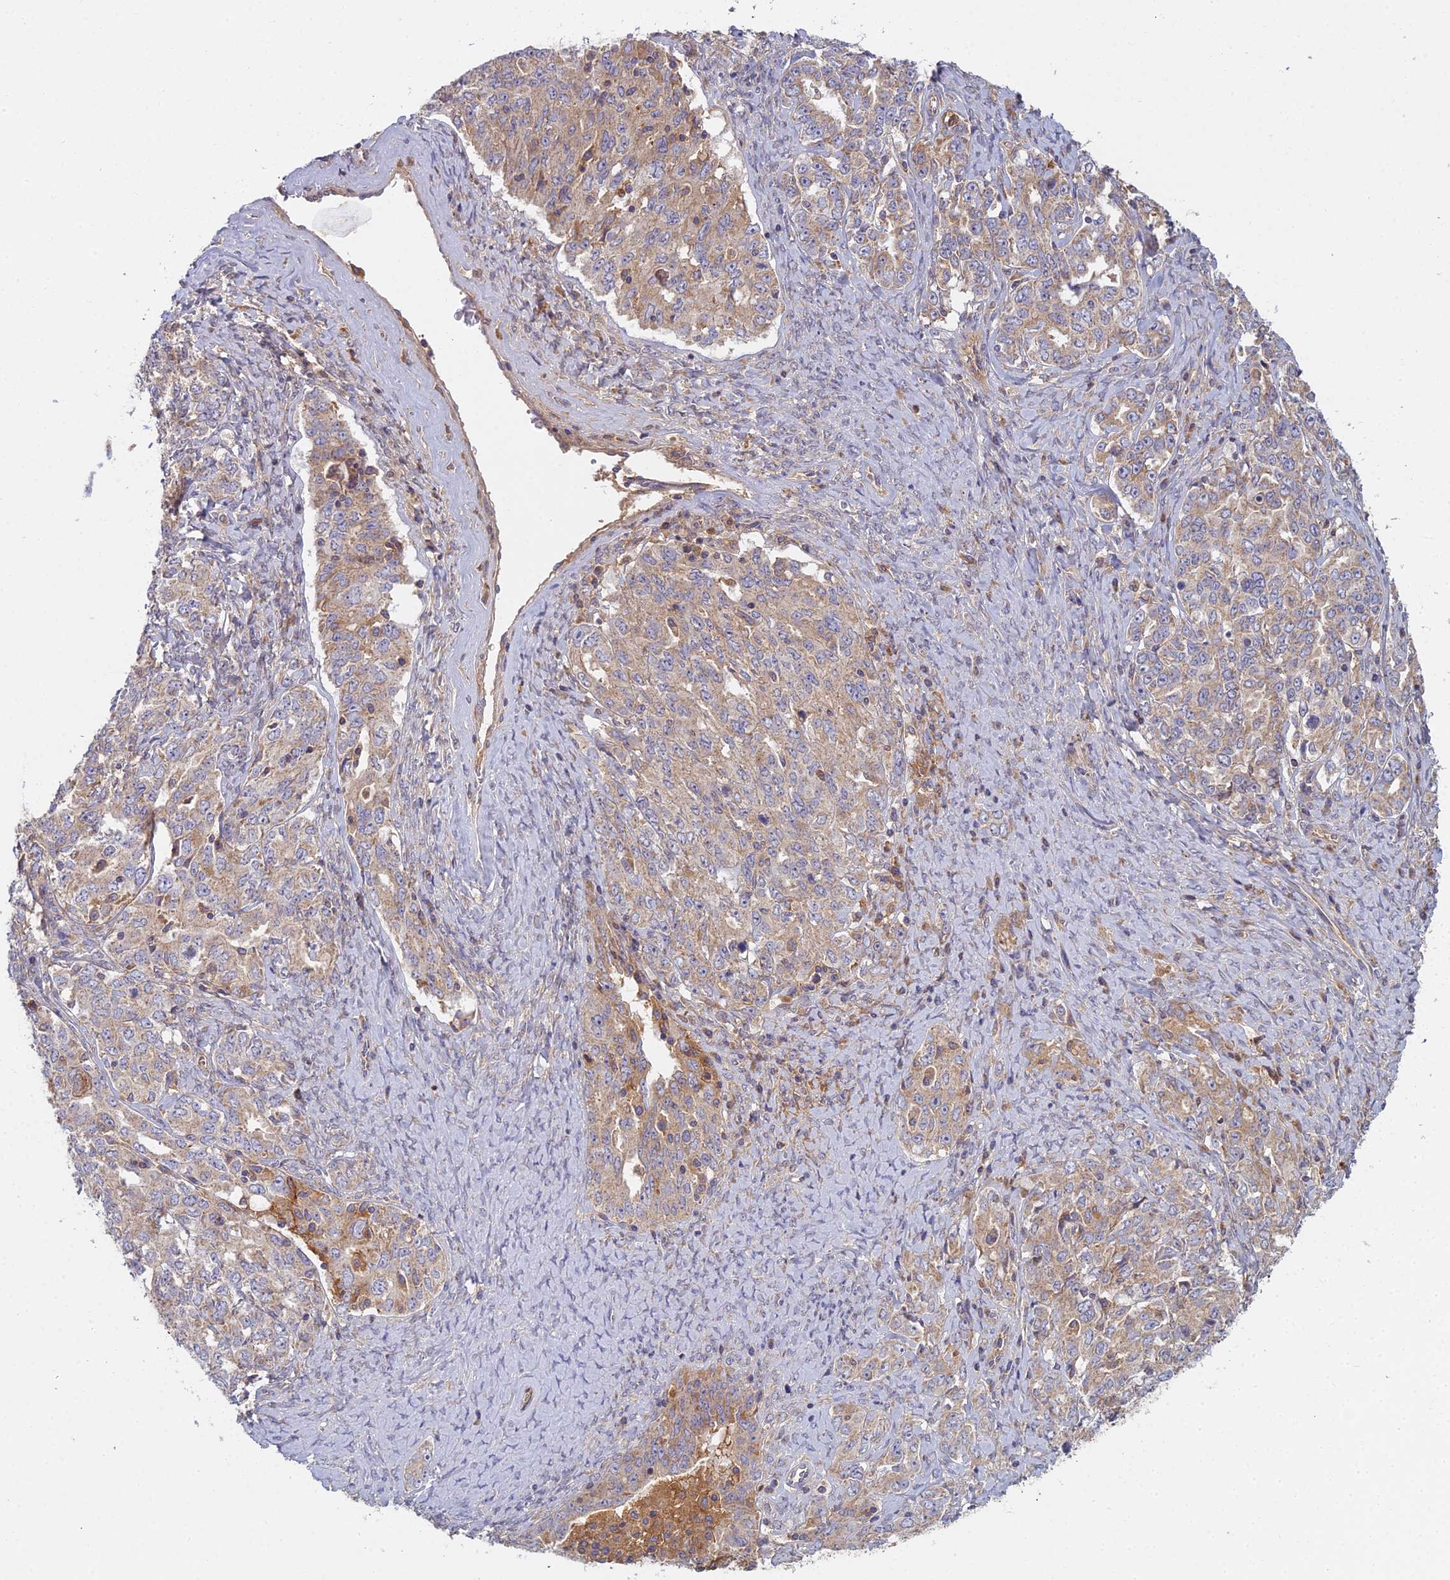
{"staining": {"intensity": "weak", "quantity": ">75%", "location": "cytoplasmic/membranous"}, "tissue": "ovarian cancer", "cell_type": "Tumor cells", "image_type": "cancer", "snomed": [{"axis": "morphology", "description": "Carcinoma, endometroid"}, {"axis": "topography", "description": "Ovary"}], "caption": "The image shows immunohistochemical staining of endometroid carcinoma (ovarian). There is weak cytoplasmic/membranous positivity is seen in approximately >75% of tumor cells.", "gene": "CCDC167", "patient": {"sex": "female", "age": 62}}